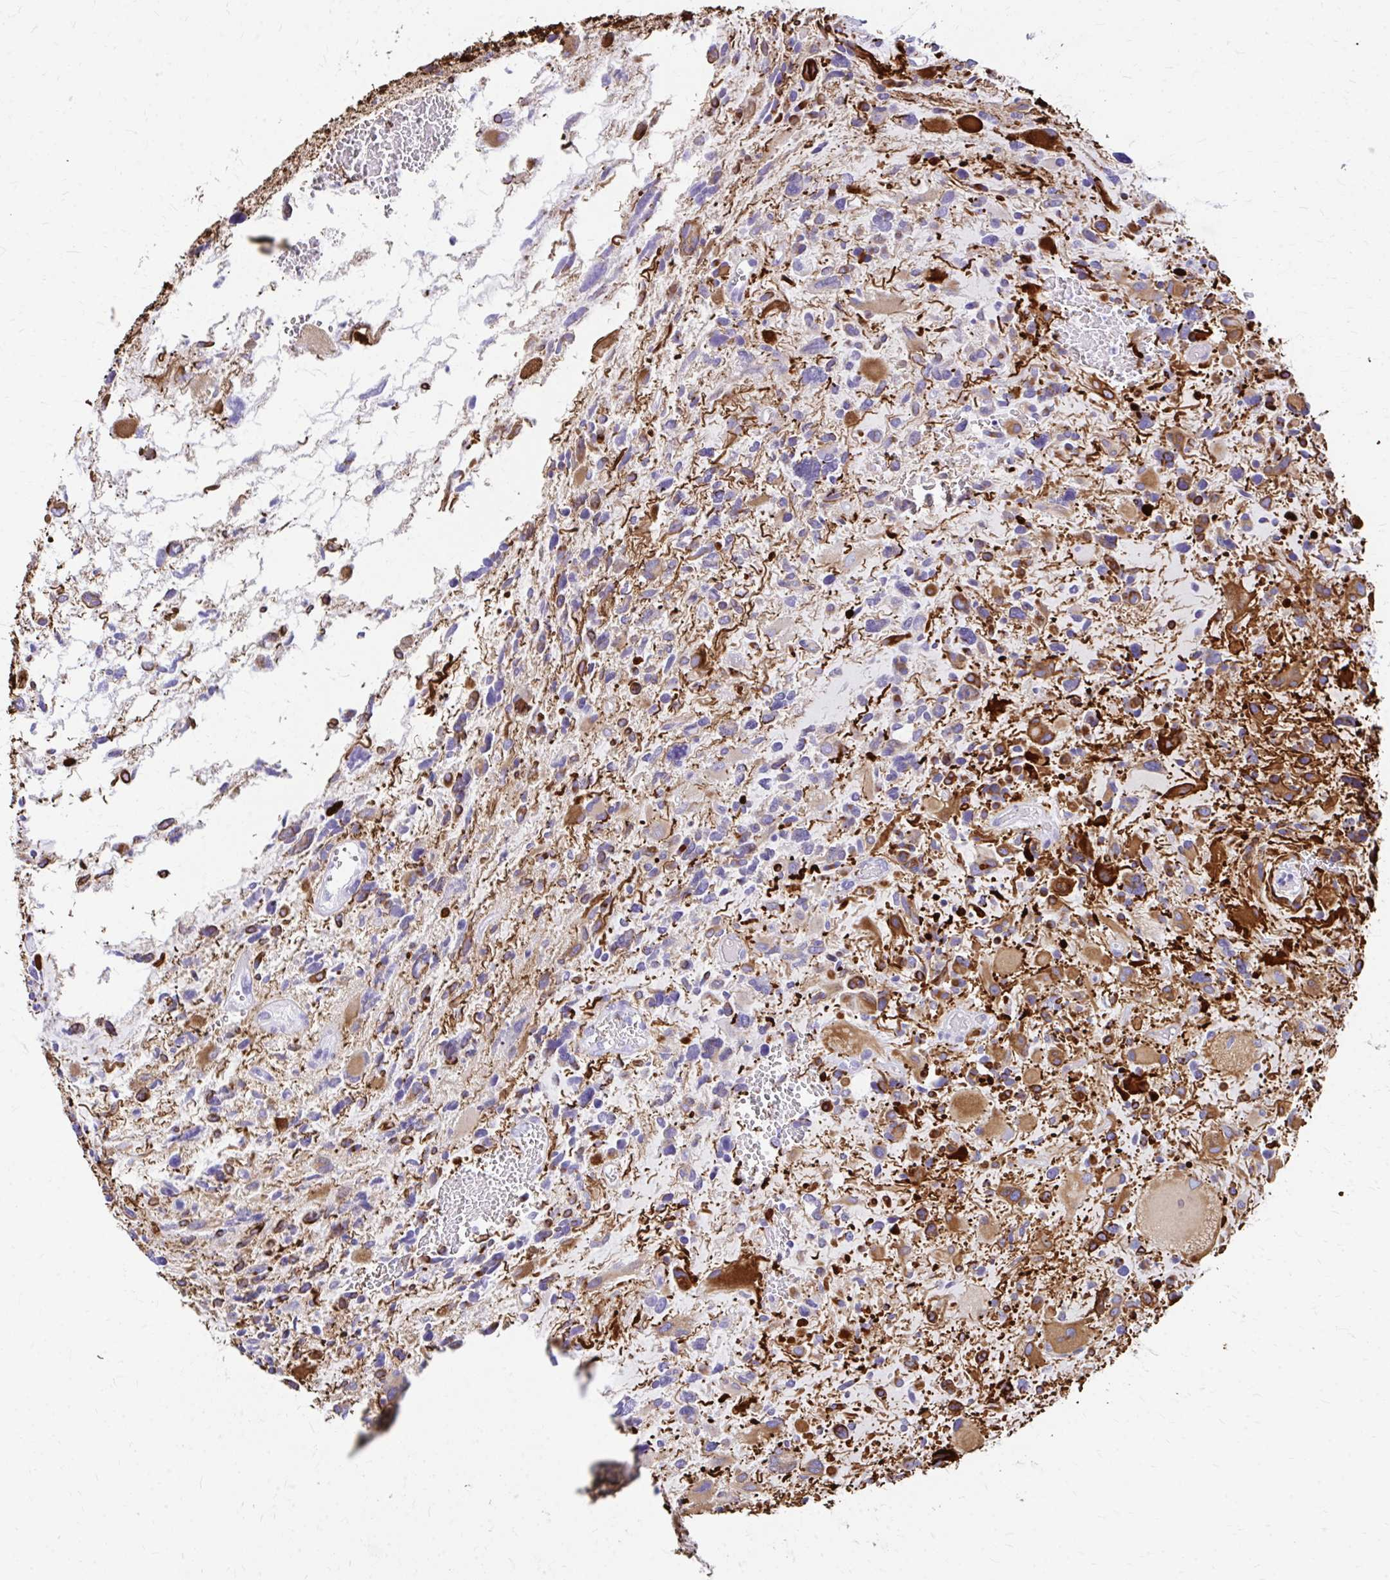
{"staining": {"intensity": "strong", "quantity": "<25%", "location": "cytoplasmic/membranous"}, "tissue": "glioma", "cell_type": "Tumor cells", "image_type": "cancer", "snomed": [{"axis": "morphology", "description": "Glioma, malignant, High grade"}, {"axis": "topography", "description": "Brain"}], "caption": "Glioma tissue reveals strong cytoplasmic/membranous staining in approximately <25% of tumor cells, visualized by immunohistochemistry.", "gene": "ZNF699", "patient": {"sex": "female", "age": 11}}